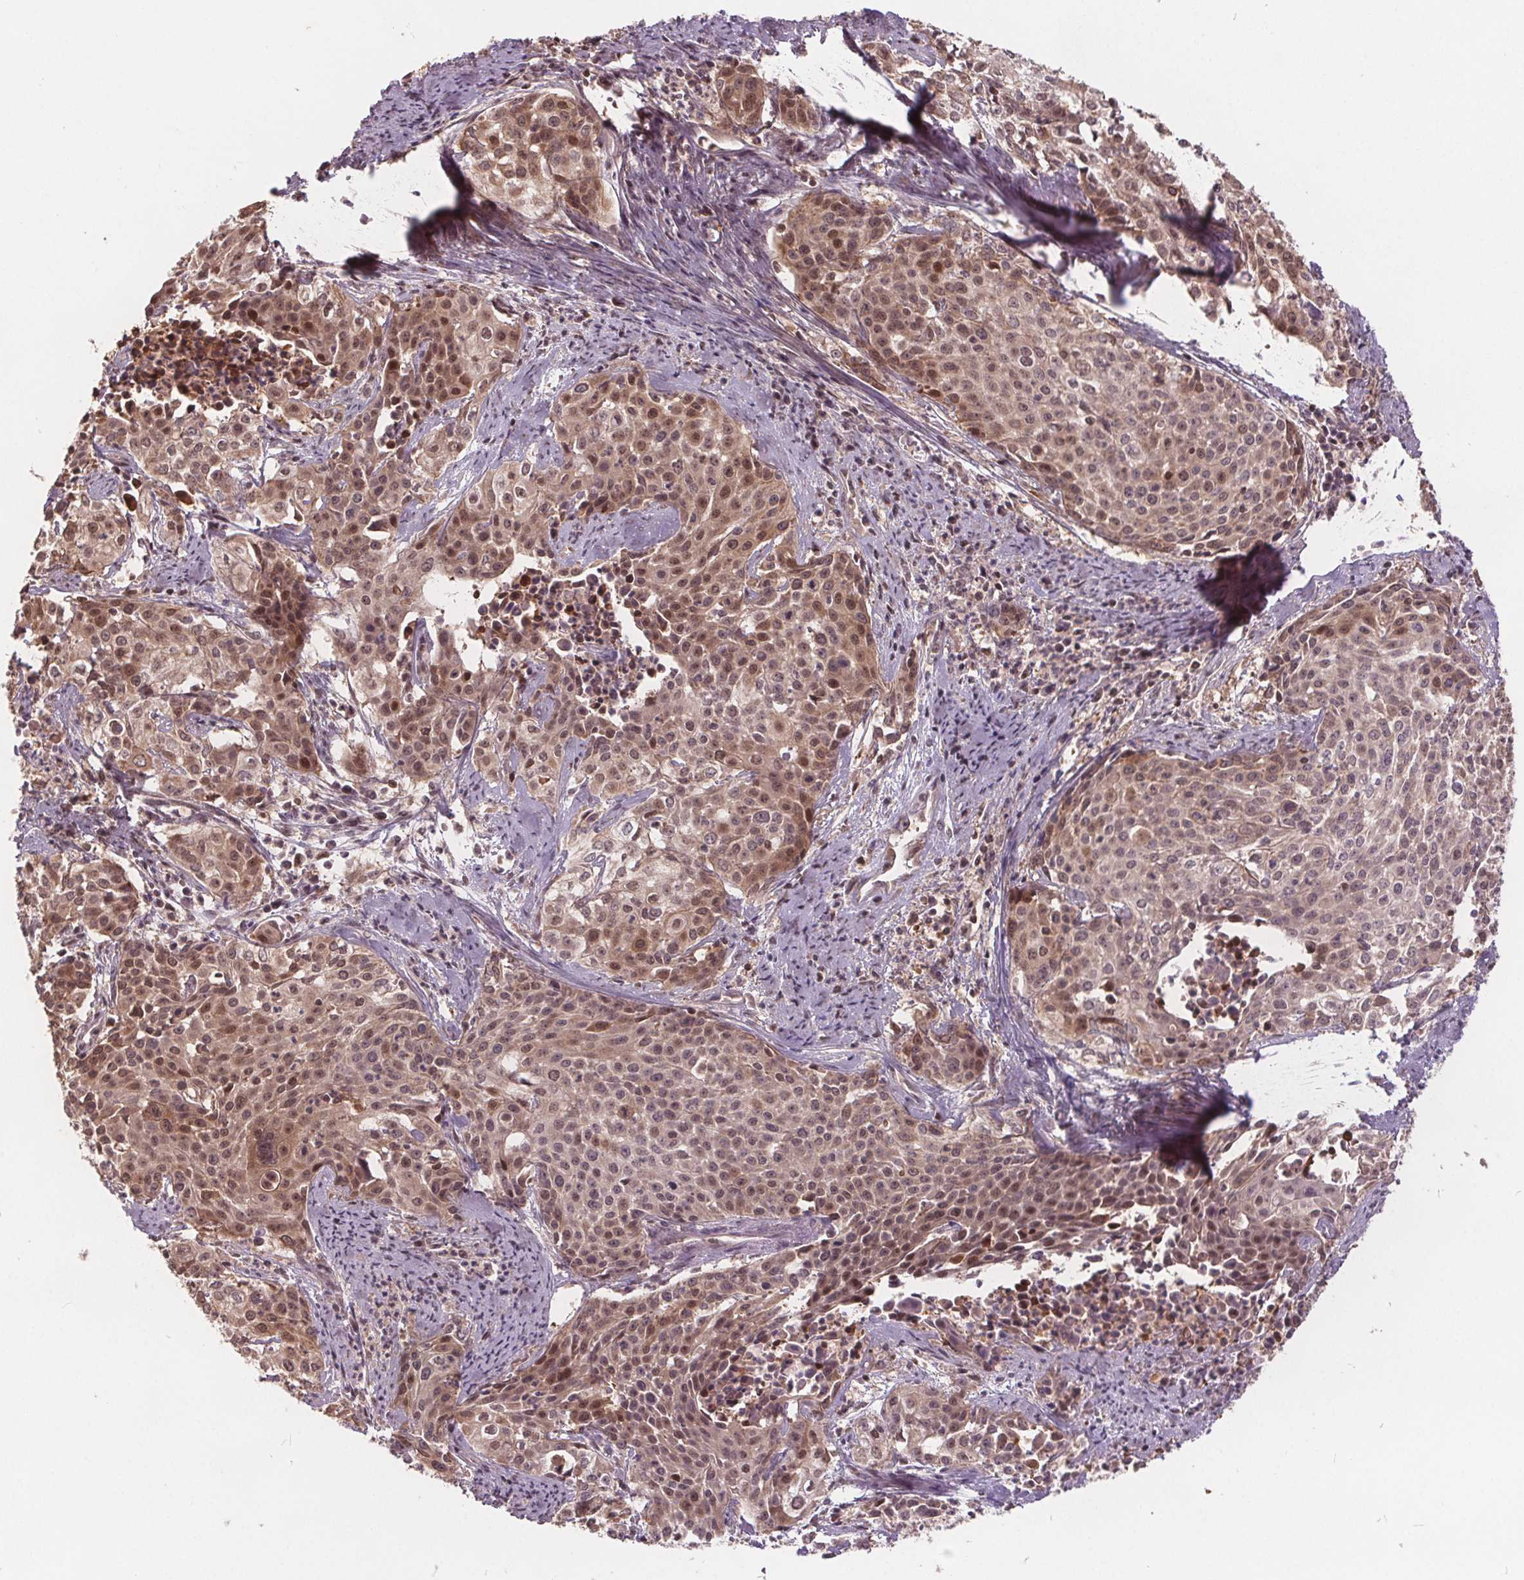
{"staining": {"intensity": "moderate", "quantity": ">75%", "location": "cytoplasmic/membranous,nuclear"}, "tissue": "cervical cancer", "cell_type": "Tumor cells", "image_type": "cancer", "snomed": [{"axis": "morphology", "description": "Squamous cell carcinoma, NOS"}, {"axis": "topography", "description": "Cervix"}], "caption": "This is a histology image of IHC staining of cervical cancer (squamous cell carcinoma), which shows moderate staining in the cytoplasmic/membranous and nuclear of tumor cells.", "gene": "HIF1AN", "patient": {"sex": "female", "age": 39}}